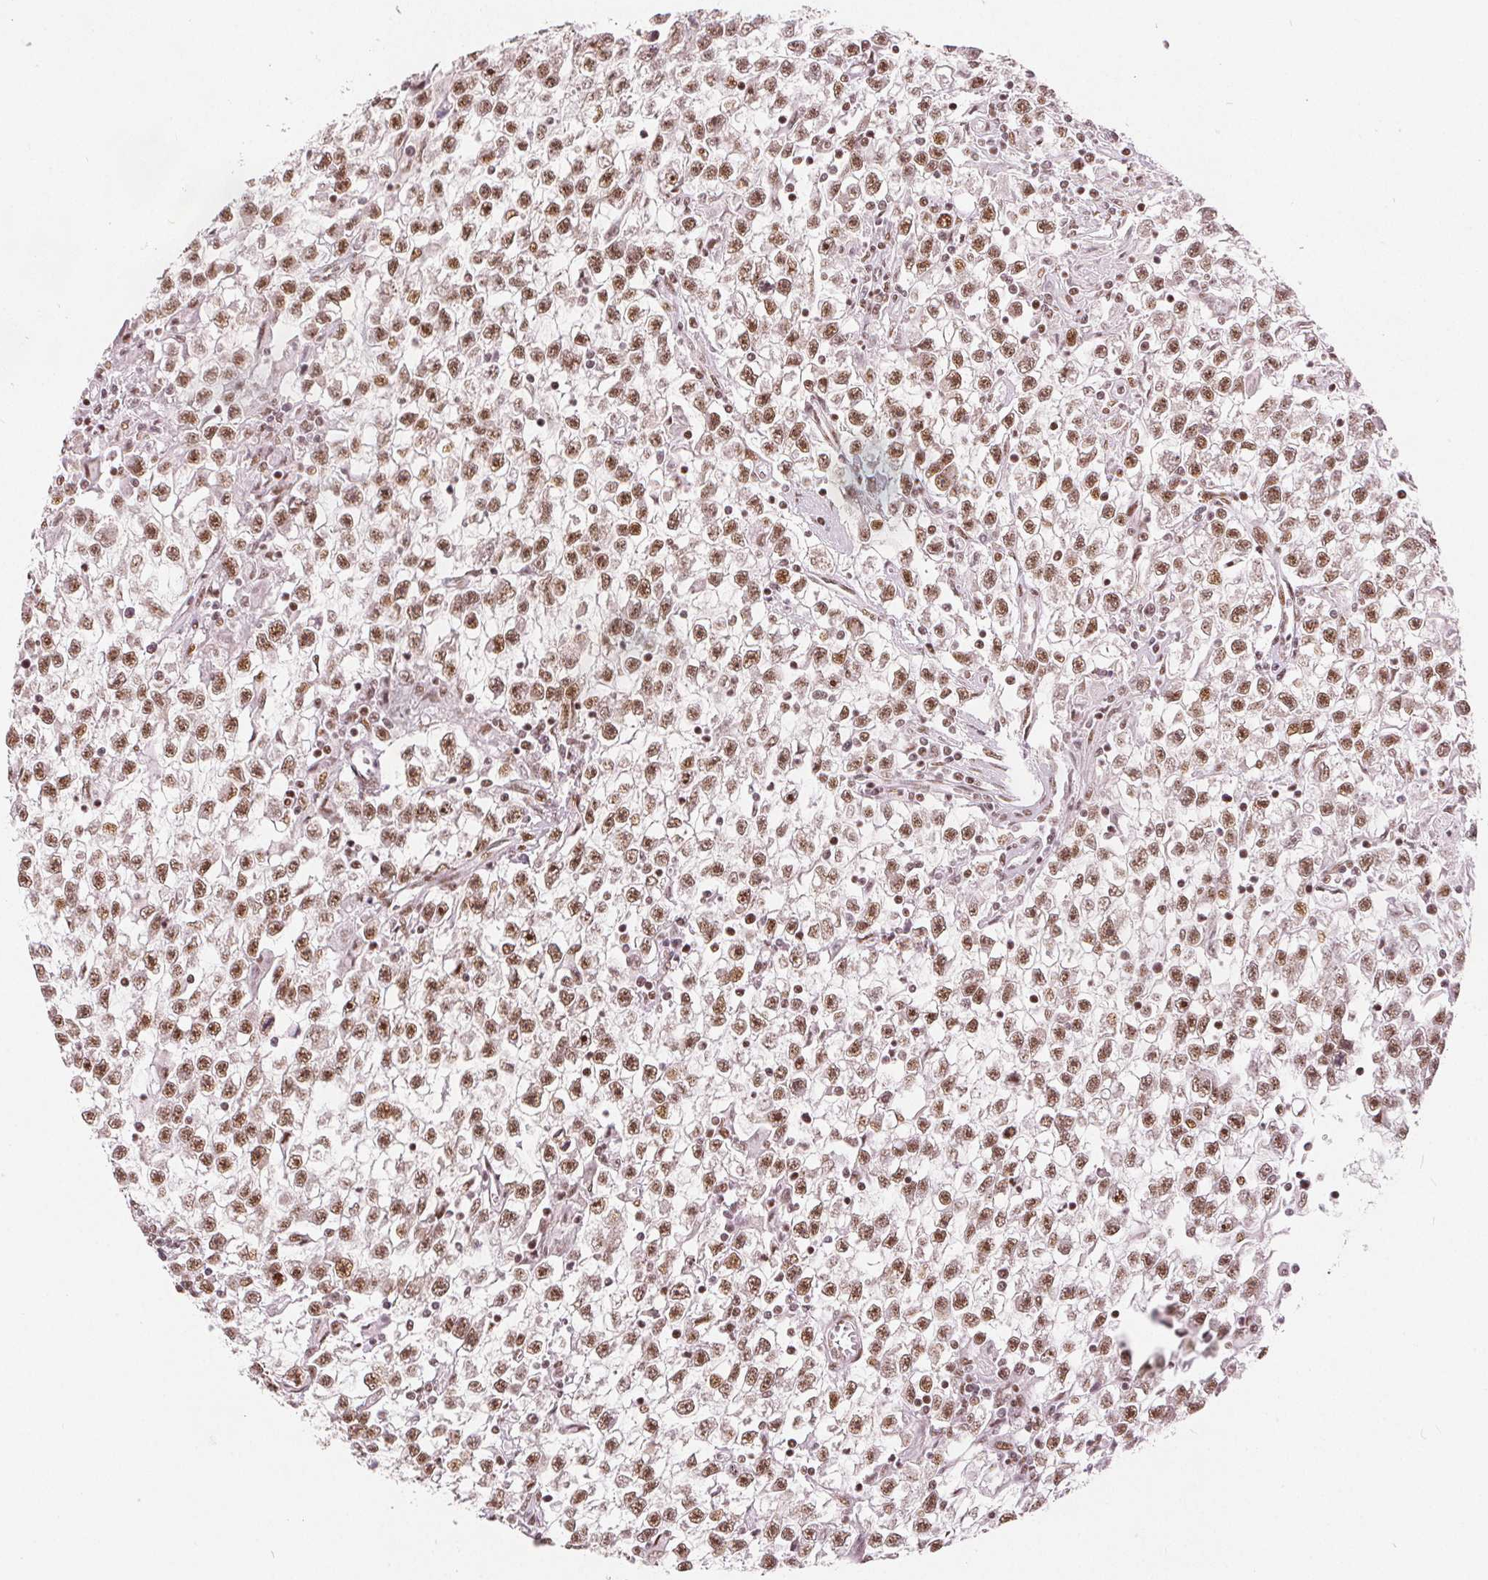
{"staining": {"intensity": "moderate", "quantity": ">75%", "location": "nuclear"}, "tissue": "testis cancer", "cell_type": "Tumor cells", "image_type": "cancer", "snomed": [{"axis": "morphology", "description": "Seminoma, NOS"}, {"axis": "topography", "description": "Testis"}], "caption": "Brown immunohistochemical staining in human testis cancer shows moderate nuclear positivity in approximately >75% of tumor cells.", "gene": "ZNF703", "patient": {"sex": "male", "age": 31}}